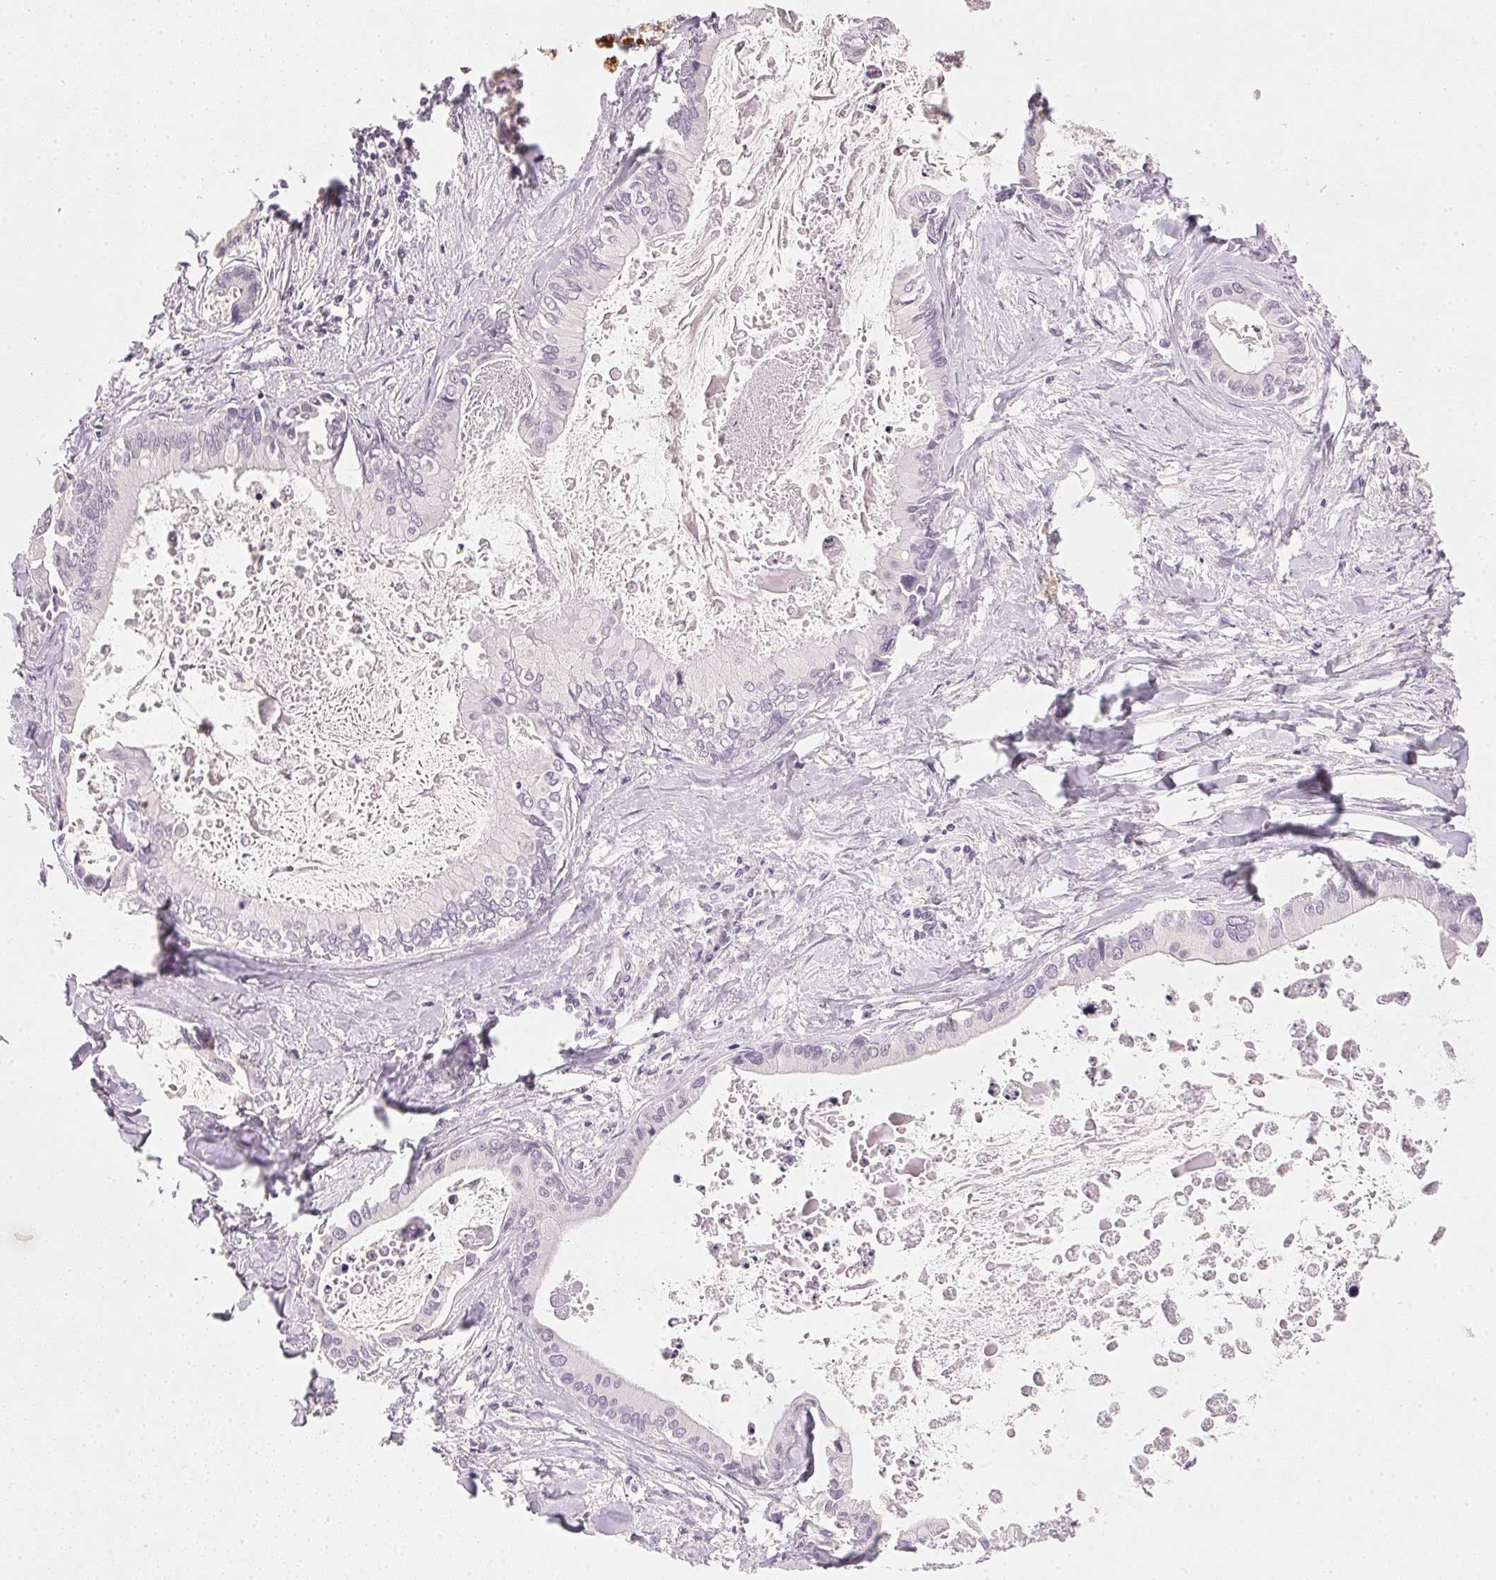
{"staining": {"intensity": "negative", "quantity": "none", "location": "none"}, "tissue": "liver cancer", "cell_type": "Tumor cells", "image_type": "cancer", "snomed": [{"axis": "morphology", "description": "Cholangiocarcinoma"}, {"axis": "topography", "description": "Liver"}], "caption": "Liver cholangiocarcinoma was stained to show a protein in brown. There is no significant staining in tumor cells.", "gene": "IGFBP1", "patient": {"sex": "male", "age": 66}}